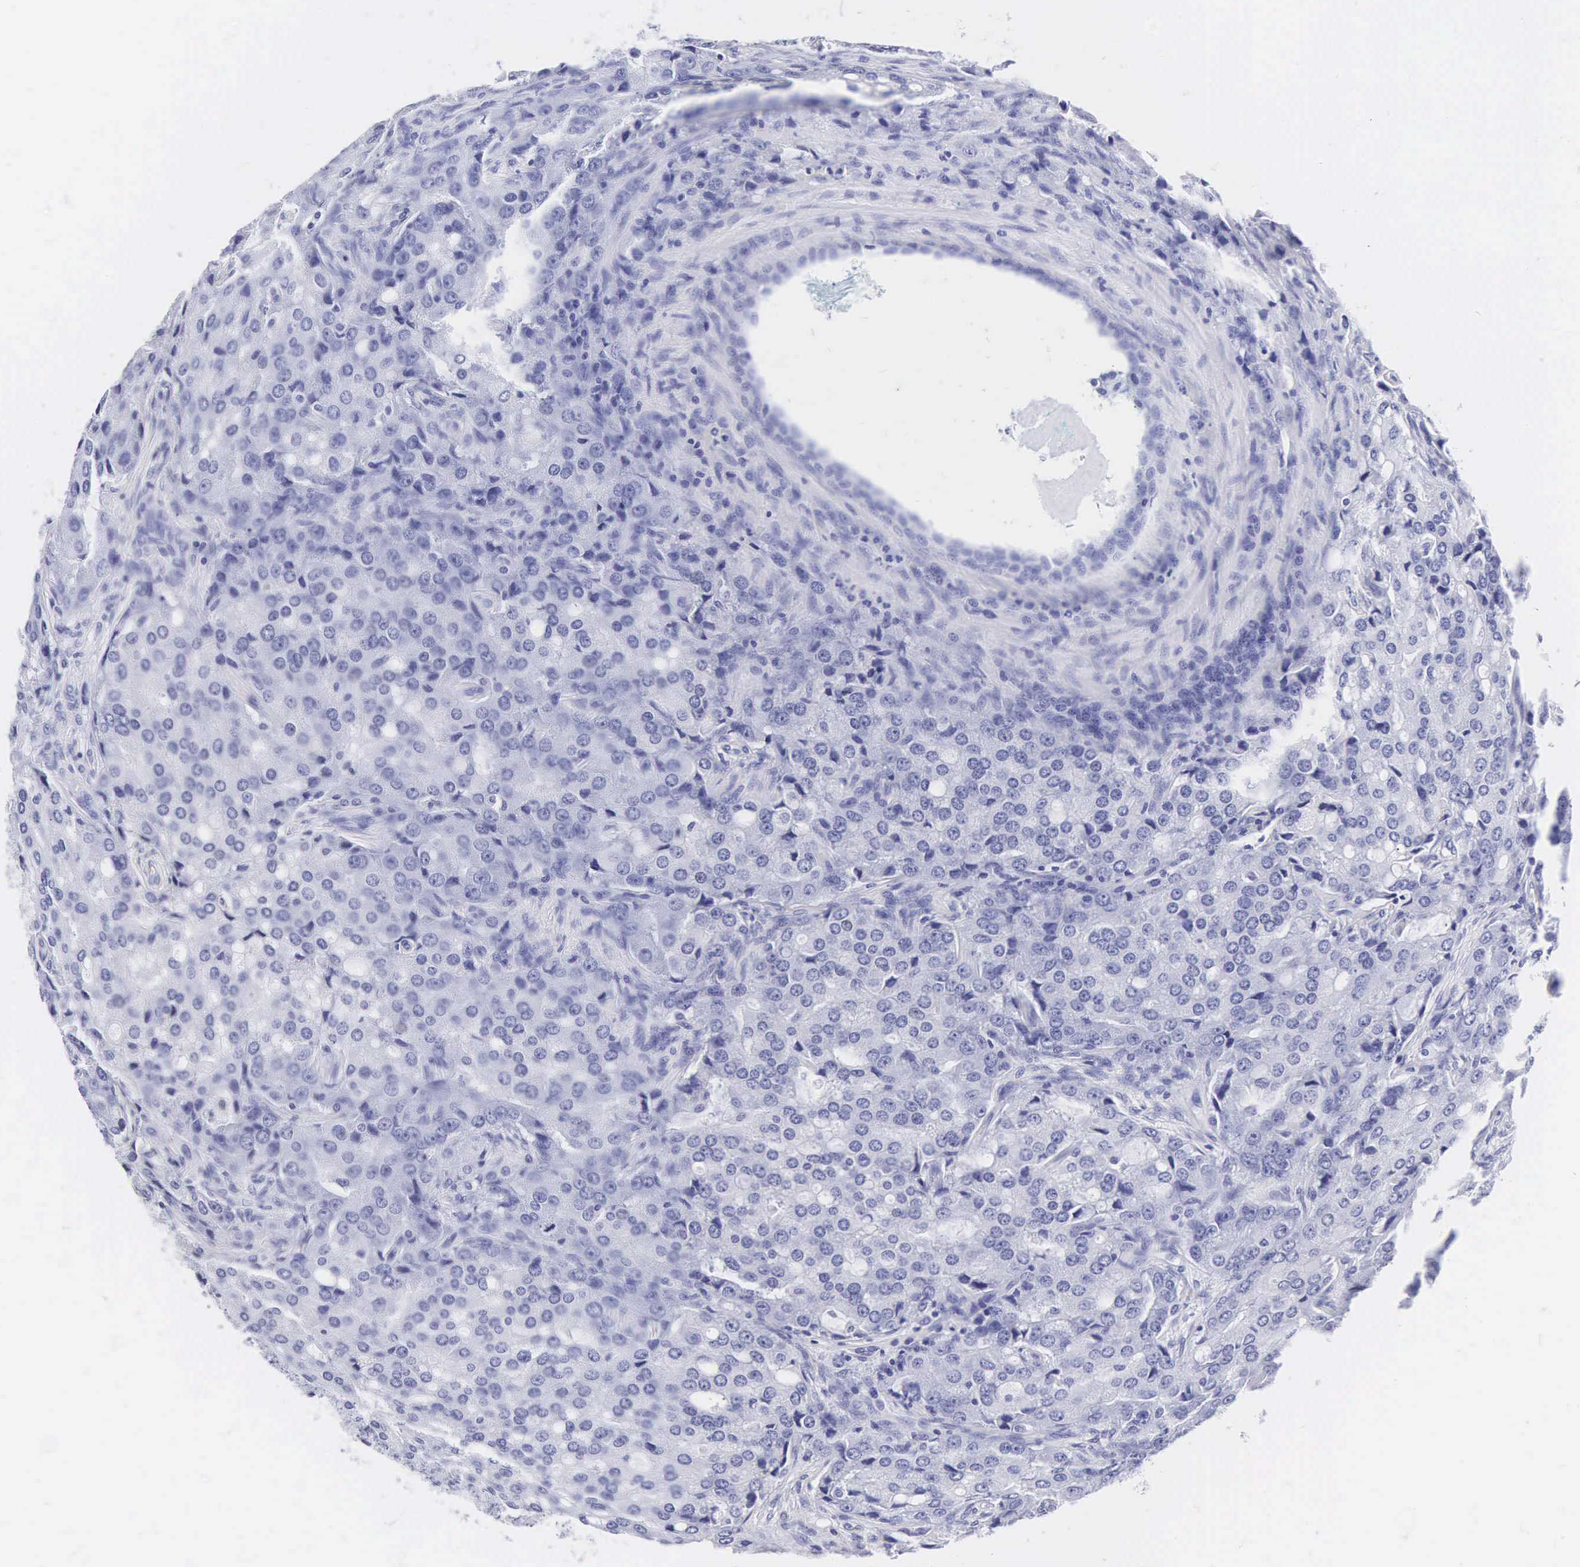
{"staining": {"intensity": "negative", "quantity": "none", "location": "none"}, "tissue": "prostate cancer", "cell_type": "Tumor cells", "image_type": "cancer", "snomed": [{"axis": "morphology", "description": "Adenocarcinoma, Medium grade"}, {"axis": "topography", "description": "Prostate"}], "caption": "Tumor cells are negative for protein expression in human prostate cancer. The staining is performed using DAB brown chromogen with nuclei counter-stained in using hematoxylin.", "gene": "INS", "patient": {"sex": "male", "age": 72}}